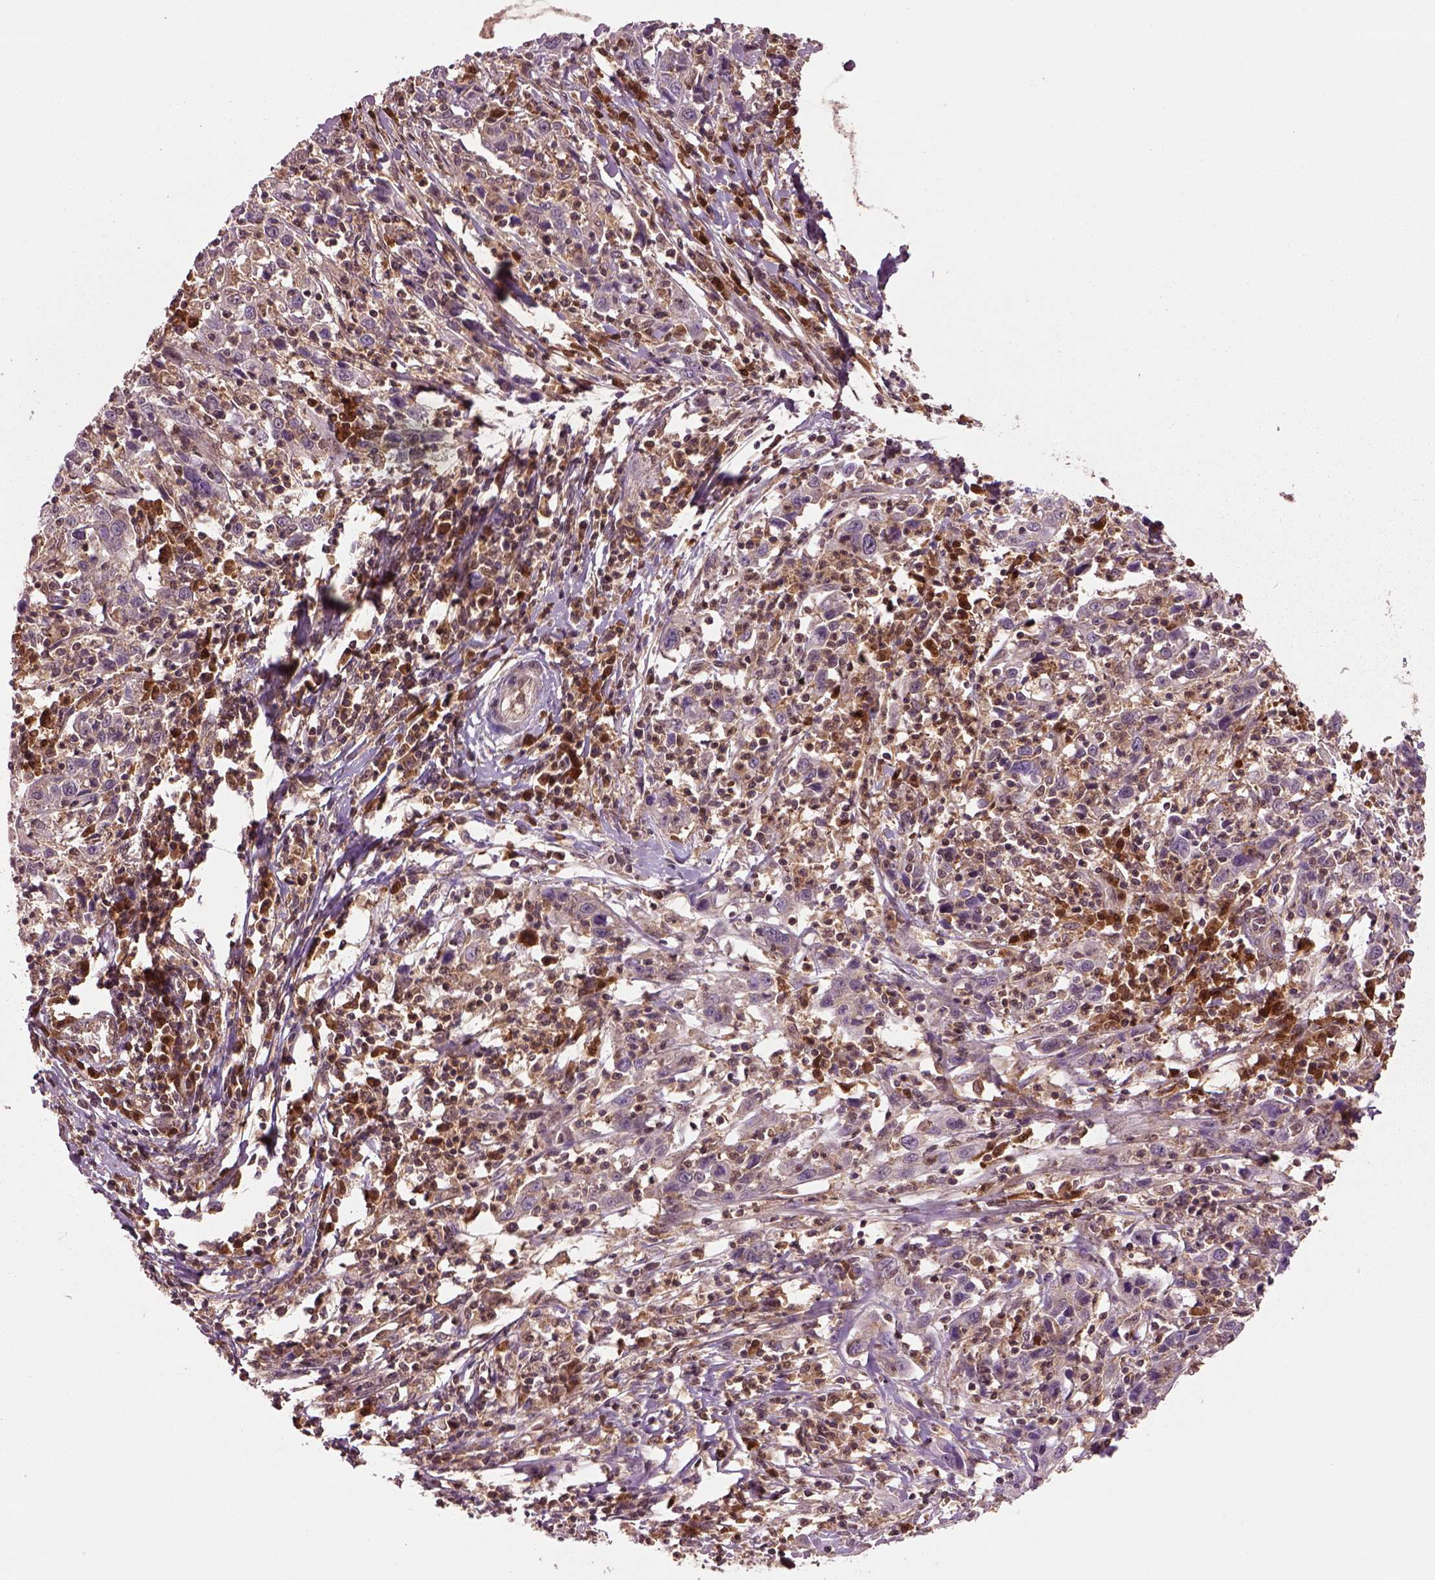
{"staining": {"intensity": "weak", "quantity": ">75%", "location": "cytoplasmic/membranous"}, "tissue": "cervical cancer", "cell_type": "Tumor cells", "image_type": "cancer", "snomed": [{"axis": "morphology", "description": "Squamous cell carcinoma, NOS"}, {"axis": "topography", "description": "Cervix"}], "caption": "Tumor cells demonstrate weak cytoplasmic/membranous staining in approximately >75% of cells in cervical cancer (squamous cell carcinoma).", "gene": "MDP1", "patient": {"sex": "female", "age": 46}}